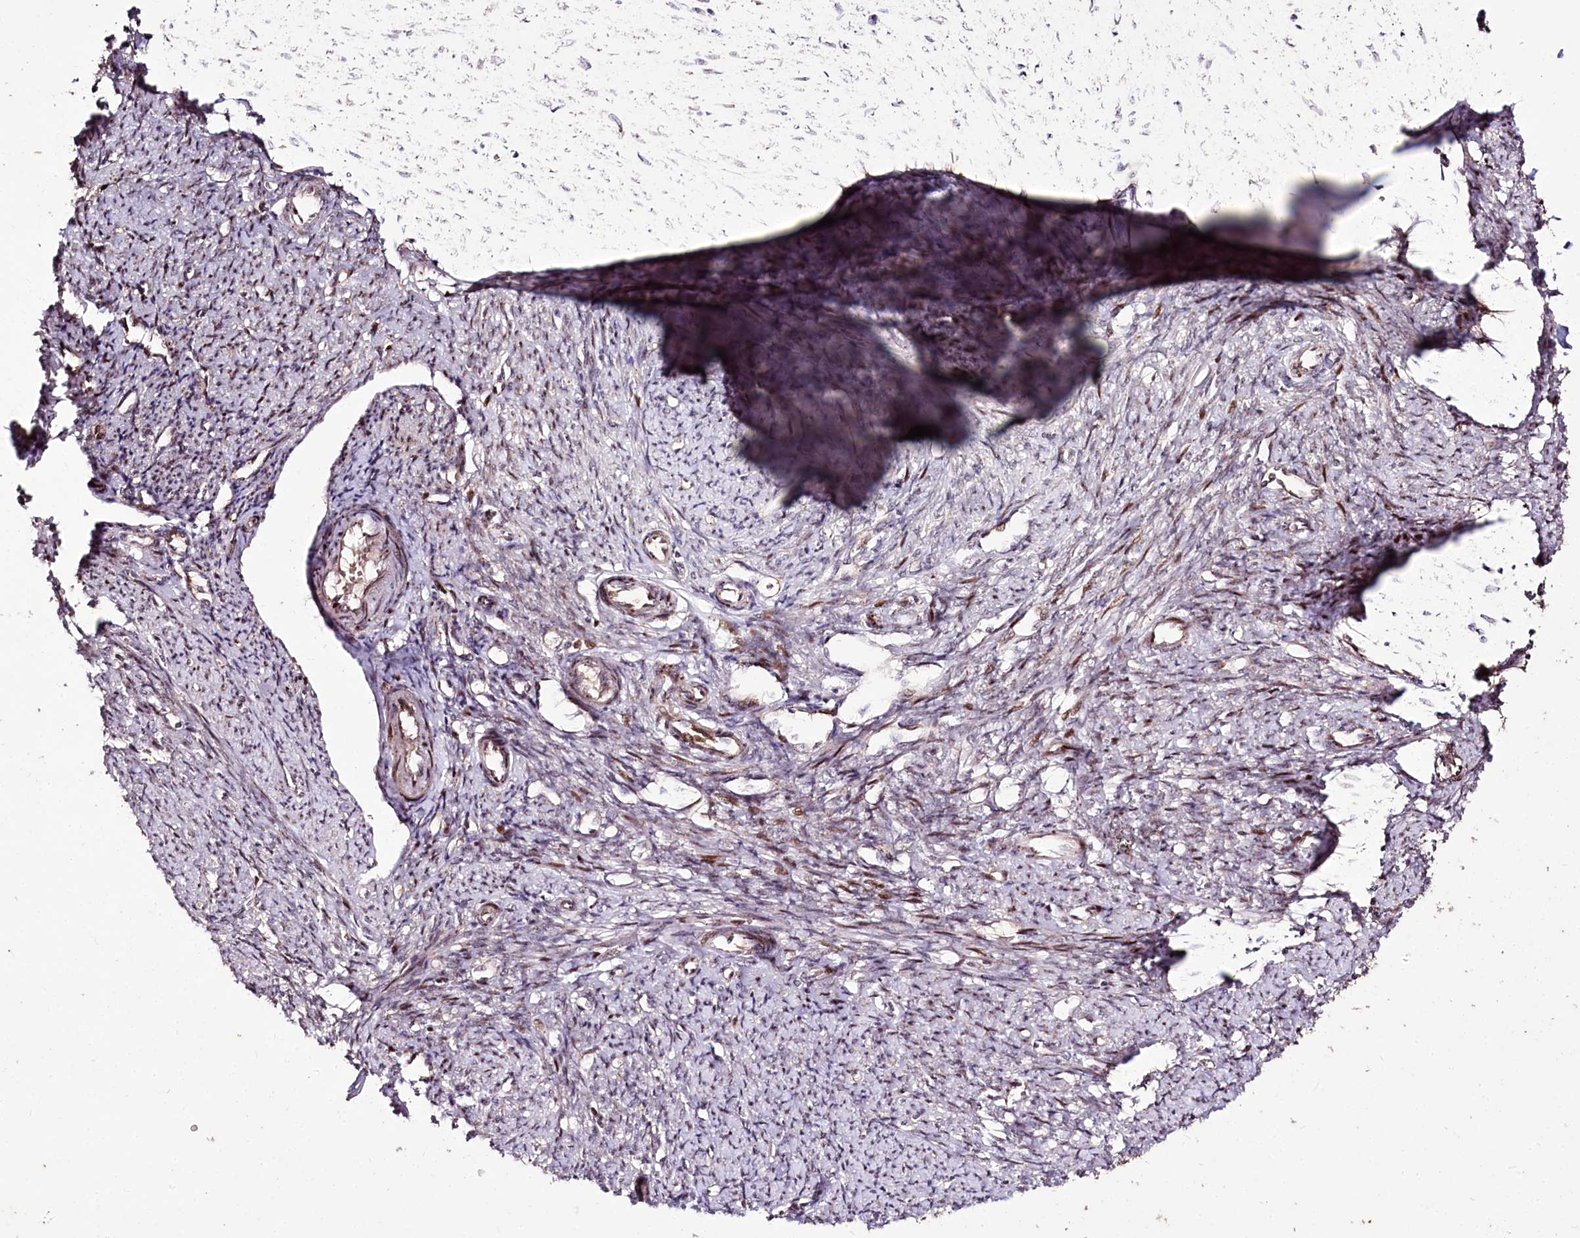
{"staining": {"intensity": "moderate", "quantity": ">75%", "location": "cytoplasmic/membranous,nuclear"}, "tissue": "smooth muscle", "cell_type": "Smooth muscle cells", "image_type": "normal", "snomed": [{"axis": "morphology", "description": "Normal tissue, NOS"}, {"axis": "topography", "description": "Smooth muscle"}, {"axis": "topography", "description": "Uterus"}], "caption": "A brown stain shows moderate cytoplasmic/membranous,nuclear expression of a protein in smooth muscle cells of unremarkable human smooth muscle.", "gene": "CARD19", "patient": {"sex": "female", "age": 59}}